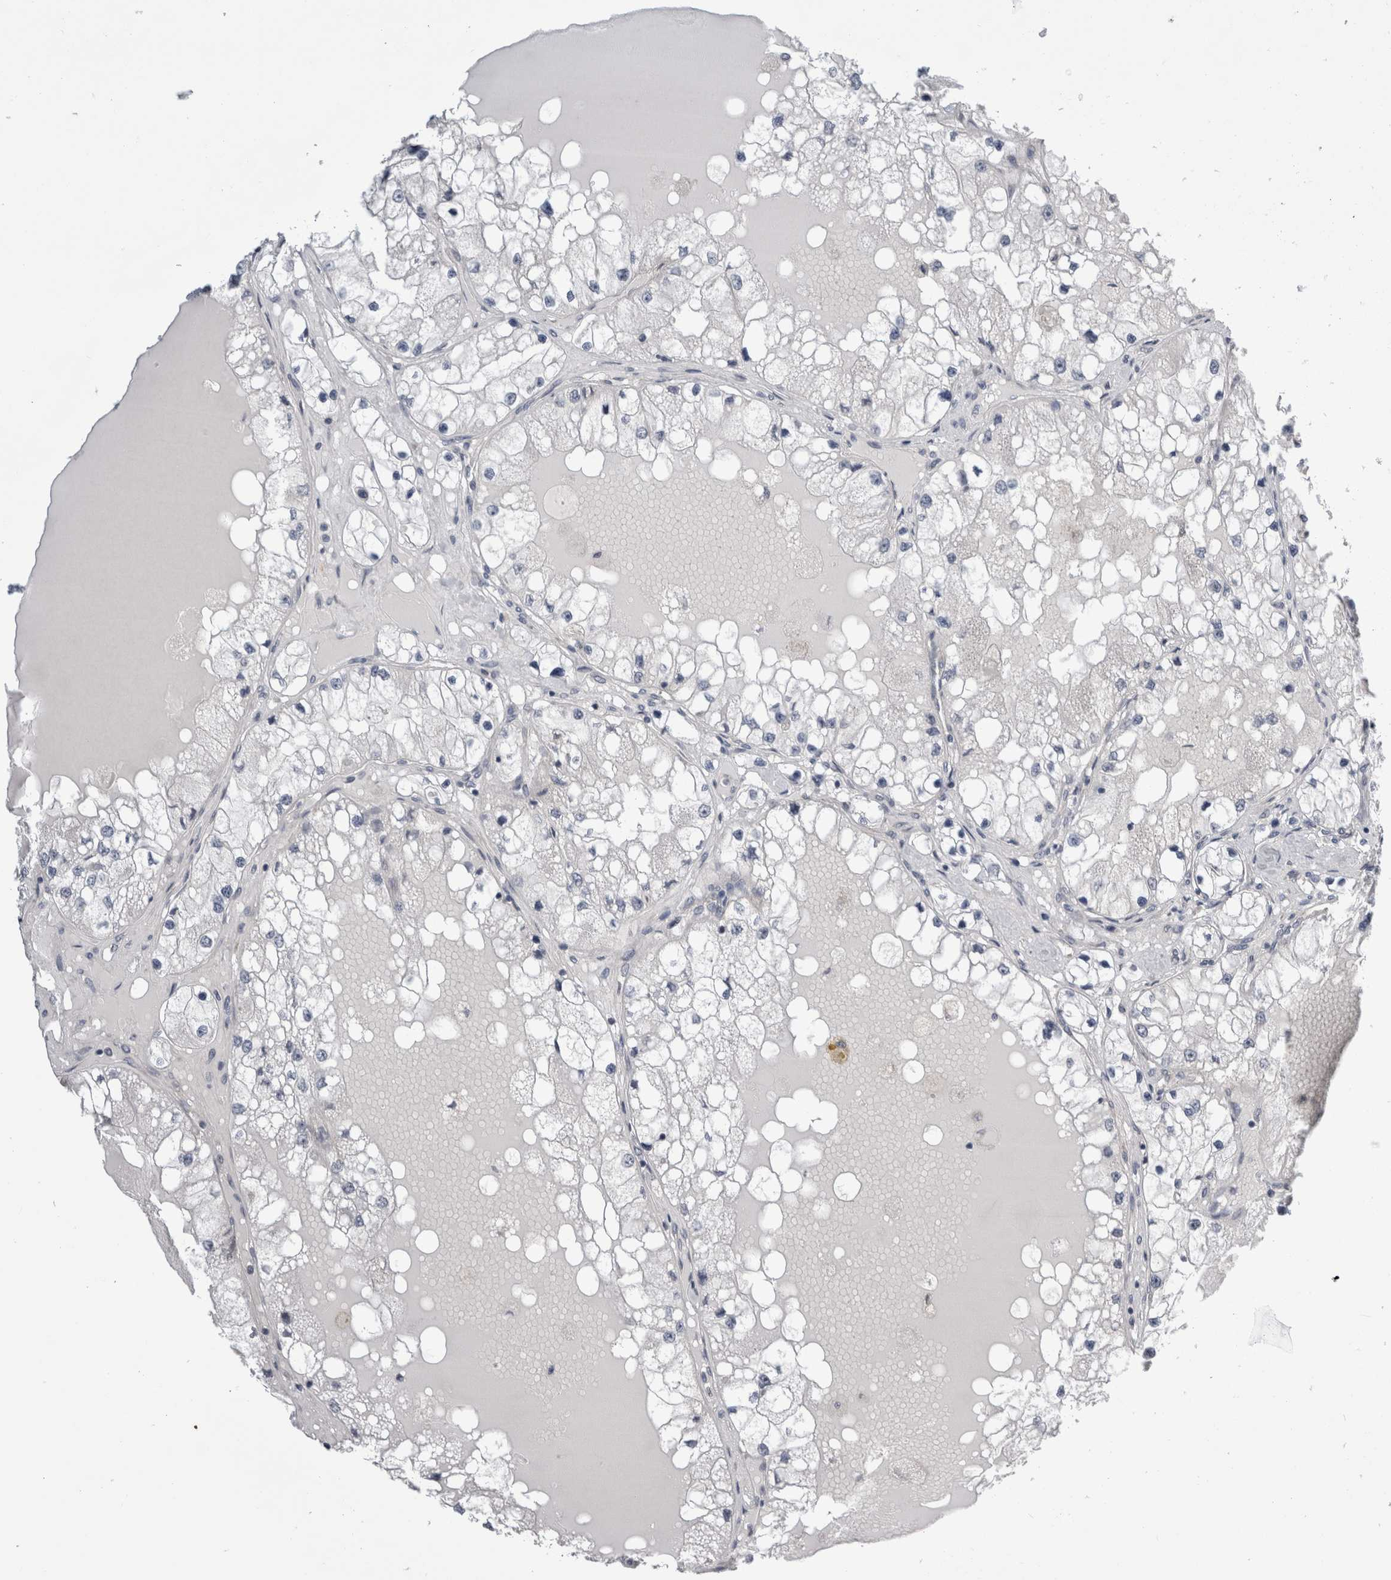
{"staining": {"intensity": "negative", "quantity": "none", "location": "none"}, "tissue": "renal cancer", "cell_type": "Tumor cells", "image_type": "cancer", "snomed": [{"axis": "morphology", "description": "Adenocarcinoma, NOS"}, {"axis": "topography", "description": "Kidney"}], "caption": "This is an immunohistochemistry (IHC) photomicrograph of human renal adenocarcinoma. There is no staining in tumor cells.", "gene": "ARHGAP29", "patient": {"sex": "male", "age": 68}}